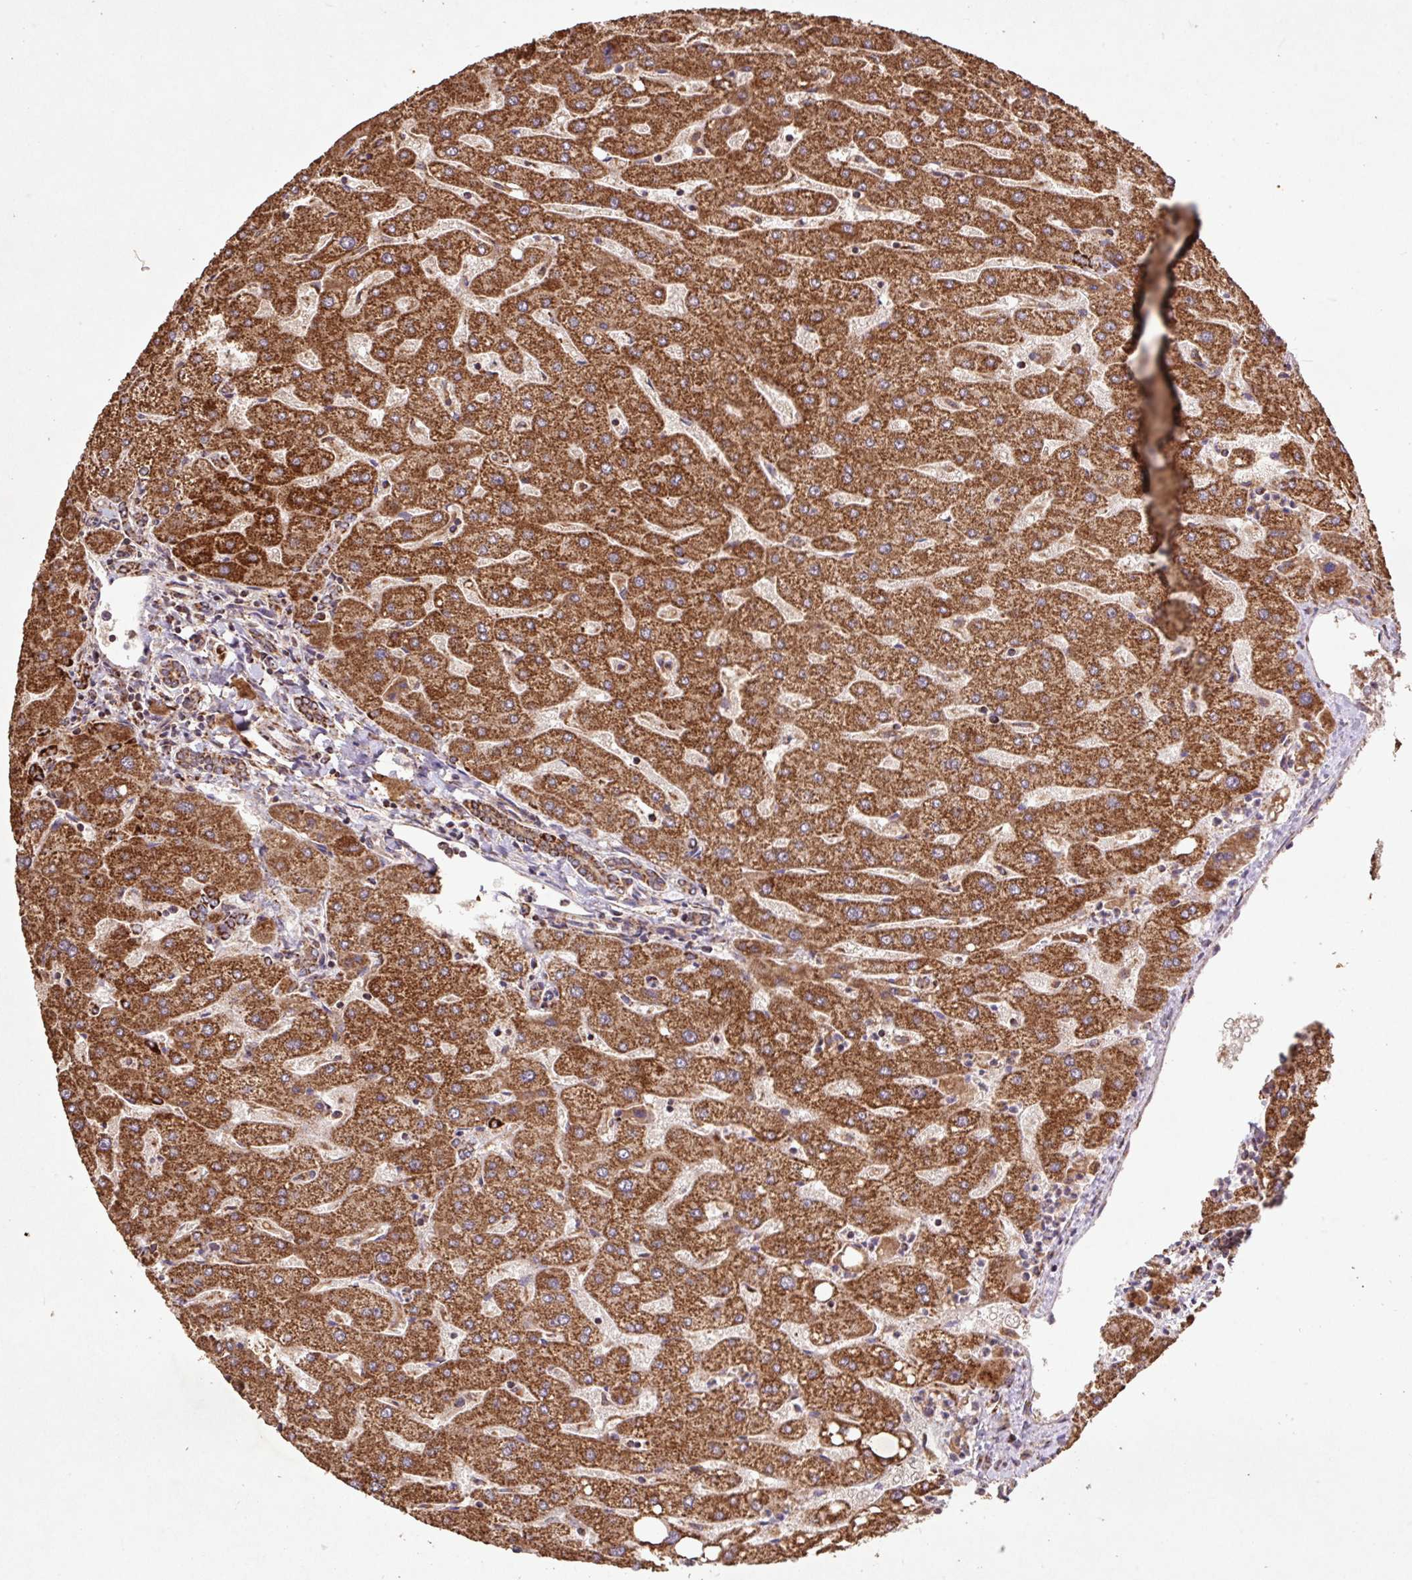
{"staining": {"intensity": "moderate", "quantity": ">75%", "location": "cytoplasmic/membranous"}, "tissue": "liver", "cell_type": "Cholangiocytes", "image_type": "normal", "snomed": [{"axis": "morphology", "description": "Normal tissue, NOS"}, {"axis": "topography", "description": "Liver"}], "caption": "A micrograph showing moderate cytoplasmic/membranous staining in approximately >75% of cholangiocytes in benign liver, as visualized by brown immunohistochemical staining.", "gene": "ATP5F1A", "patient": {"sex": "male", "age": 67}}